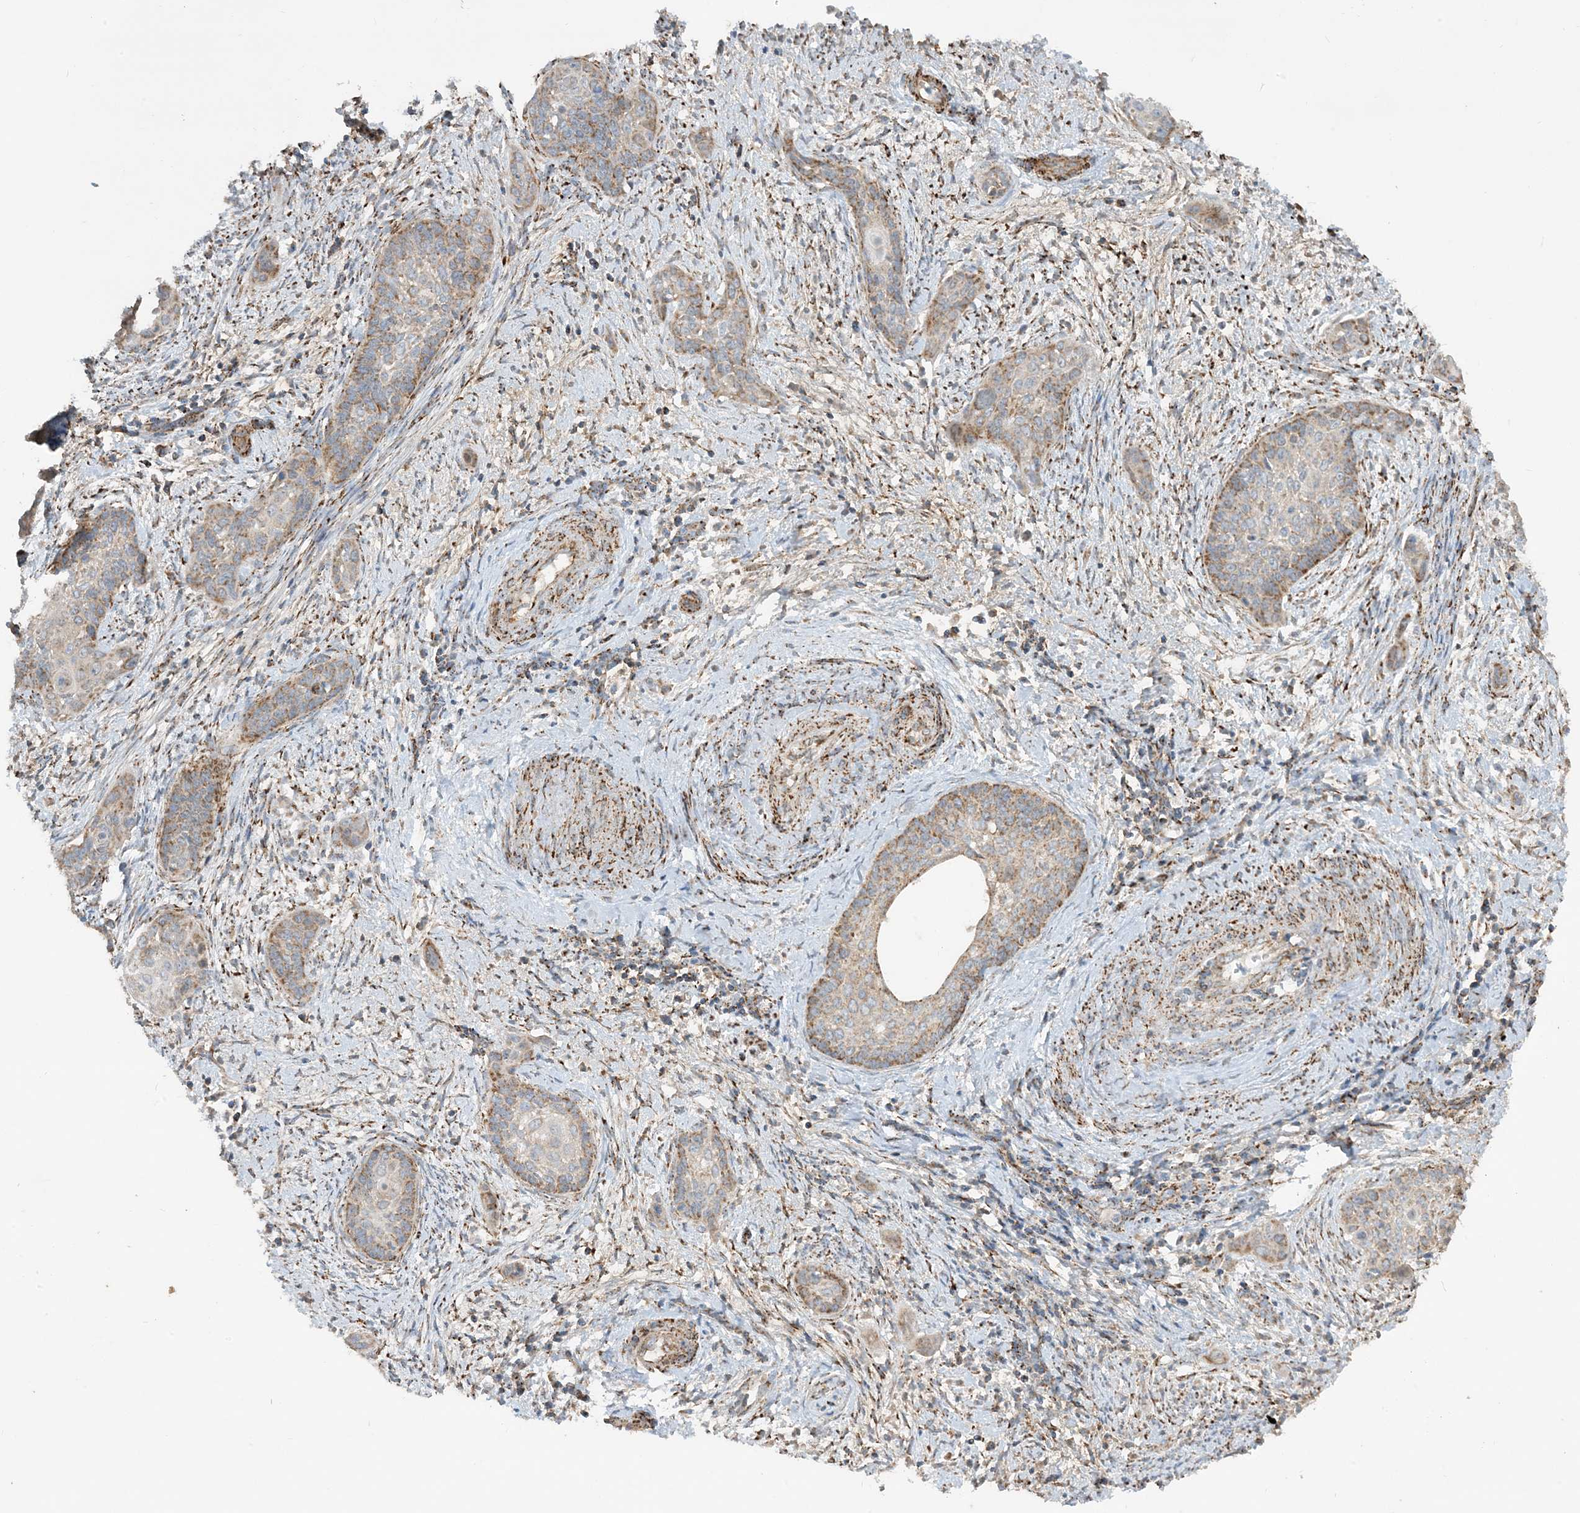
{"staining": {"intensity": "strong", "quantity": "25%-75%", "location": "cytoplasmic/membranous"}, "tissue": "cervical cancer", "cell_type": "Tumor cells", "image_type": "cancer", "snomed": [{"axis": "morphology", "description": "Squamous cell carcinoma, NOS"}, {"axis": "topography", "description": "Cervix"}], "caption": "A brown stain labels strong cytoplasmic/membranous staining of a protein in human cervical cancer (squamous cell carcinoma) tumor cells. The protein is stained brown, and the nuclei are stained in blue (DAB IHC with brightfield microscopy, high magnification).", "gene": "NDUFAF3", "patient": {"sex": "female", "age": 33}}